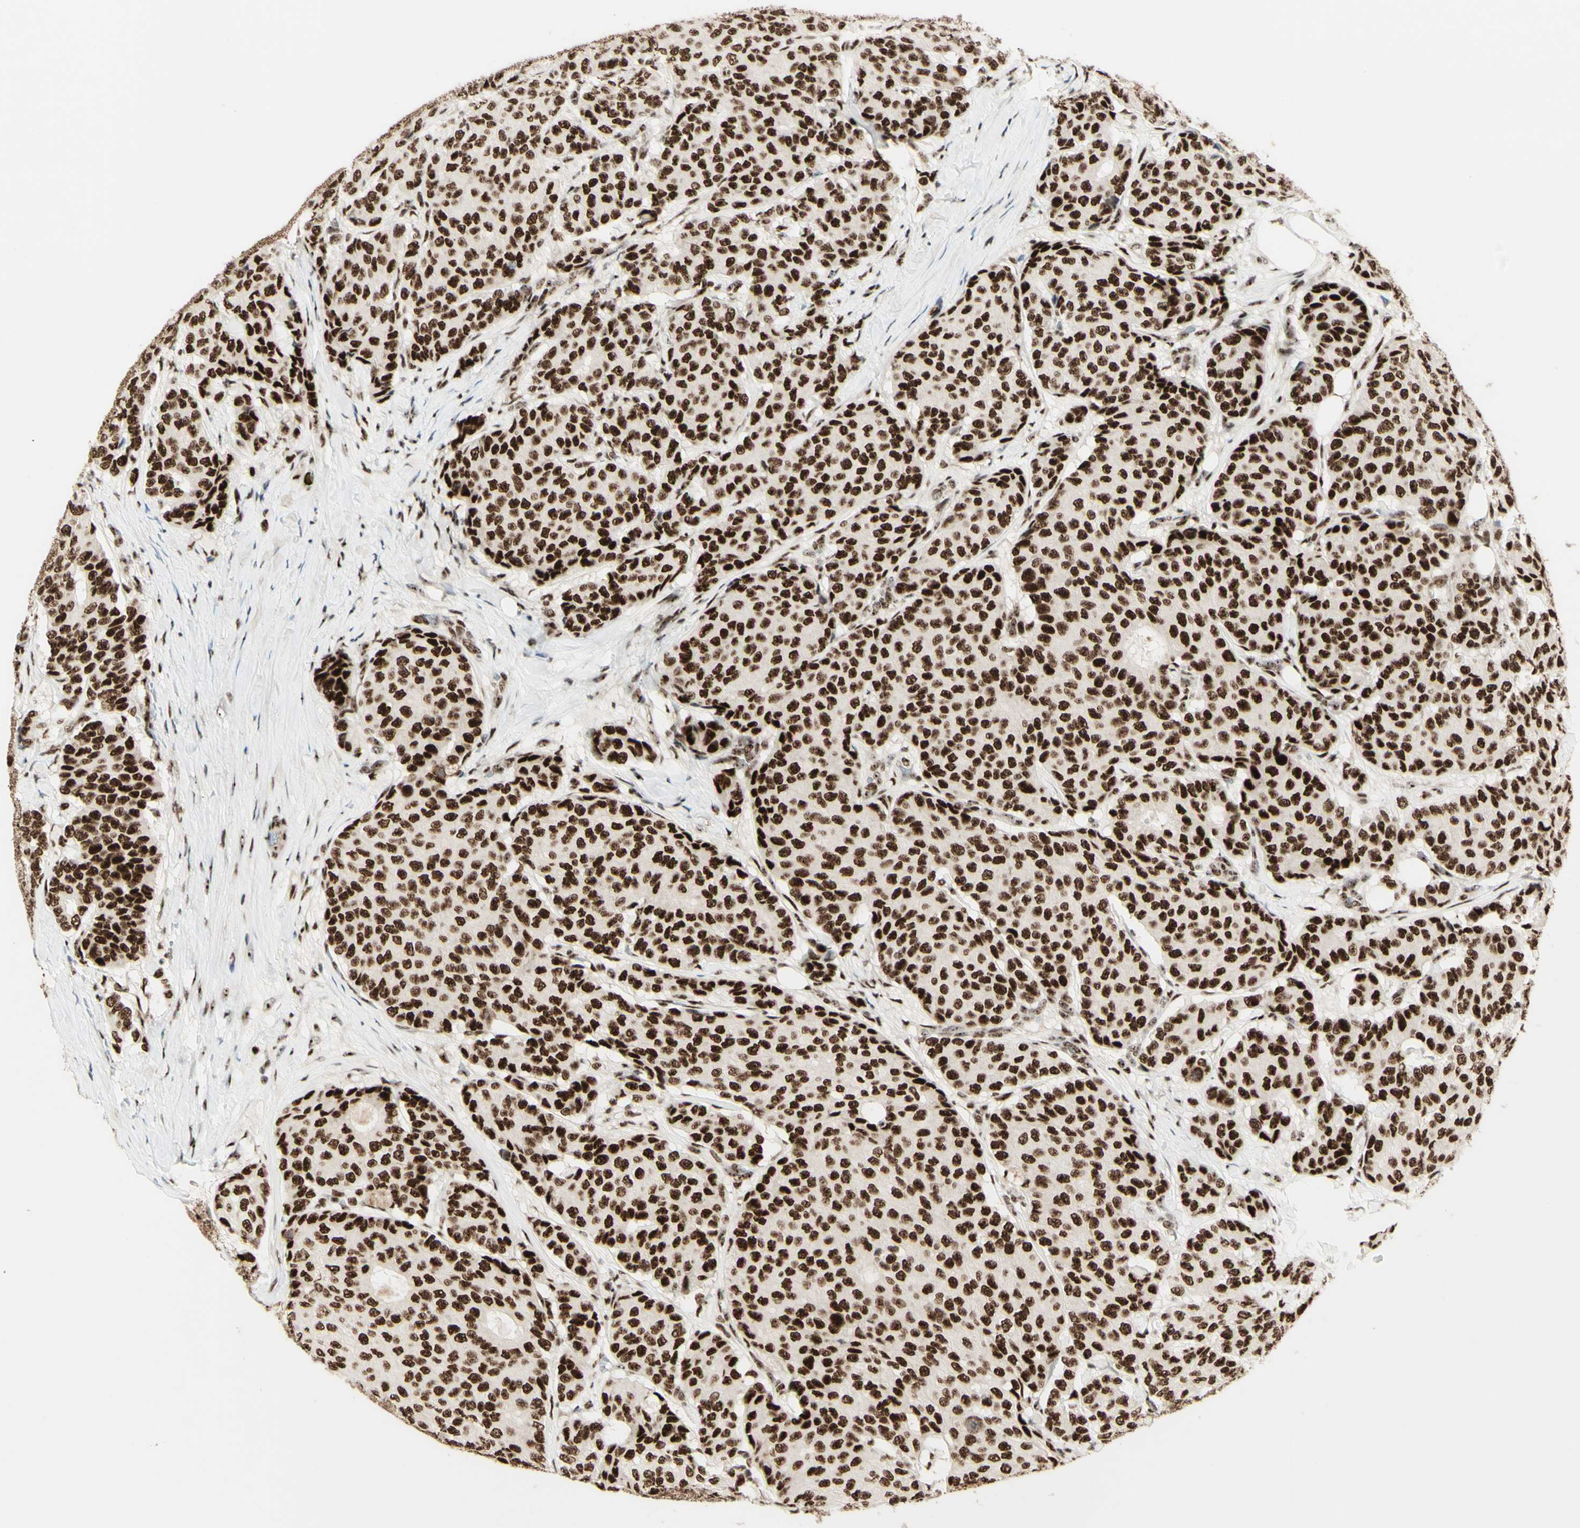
{"staining": {"intensity": "strong", "quantity": ">75%", "location": "nuclear"}, "tissue": "breast cancer", "cell_type": "Tumor cells", "image_type": "cancer", "snomed": [{"axis": "morphology", "description": "Duct carcinoma"}, {"axis": "topography", "description": "Breast"}], "caption": "Tumor cells exhibit high levels of strong nuclear staining in approximately >75% of cells in human breast cancer.", "gene": "DHX9", "patient": {"sex": "female", "age": 75}}